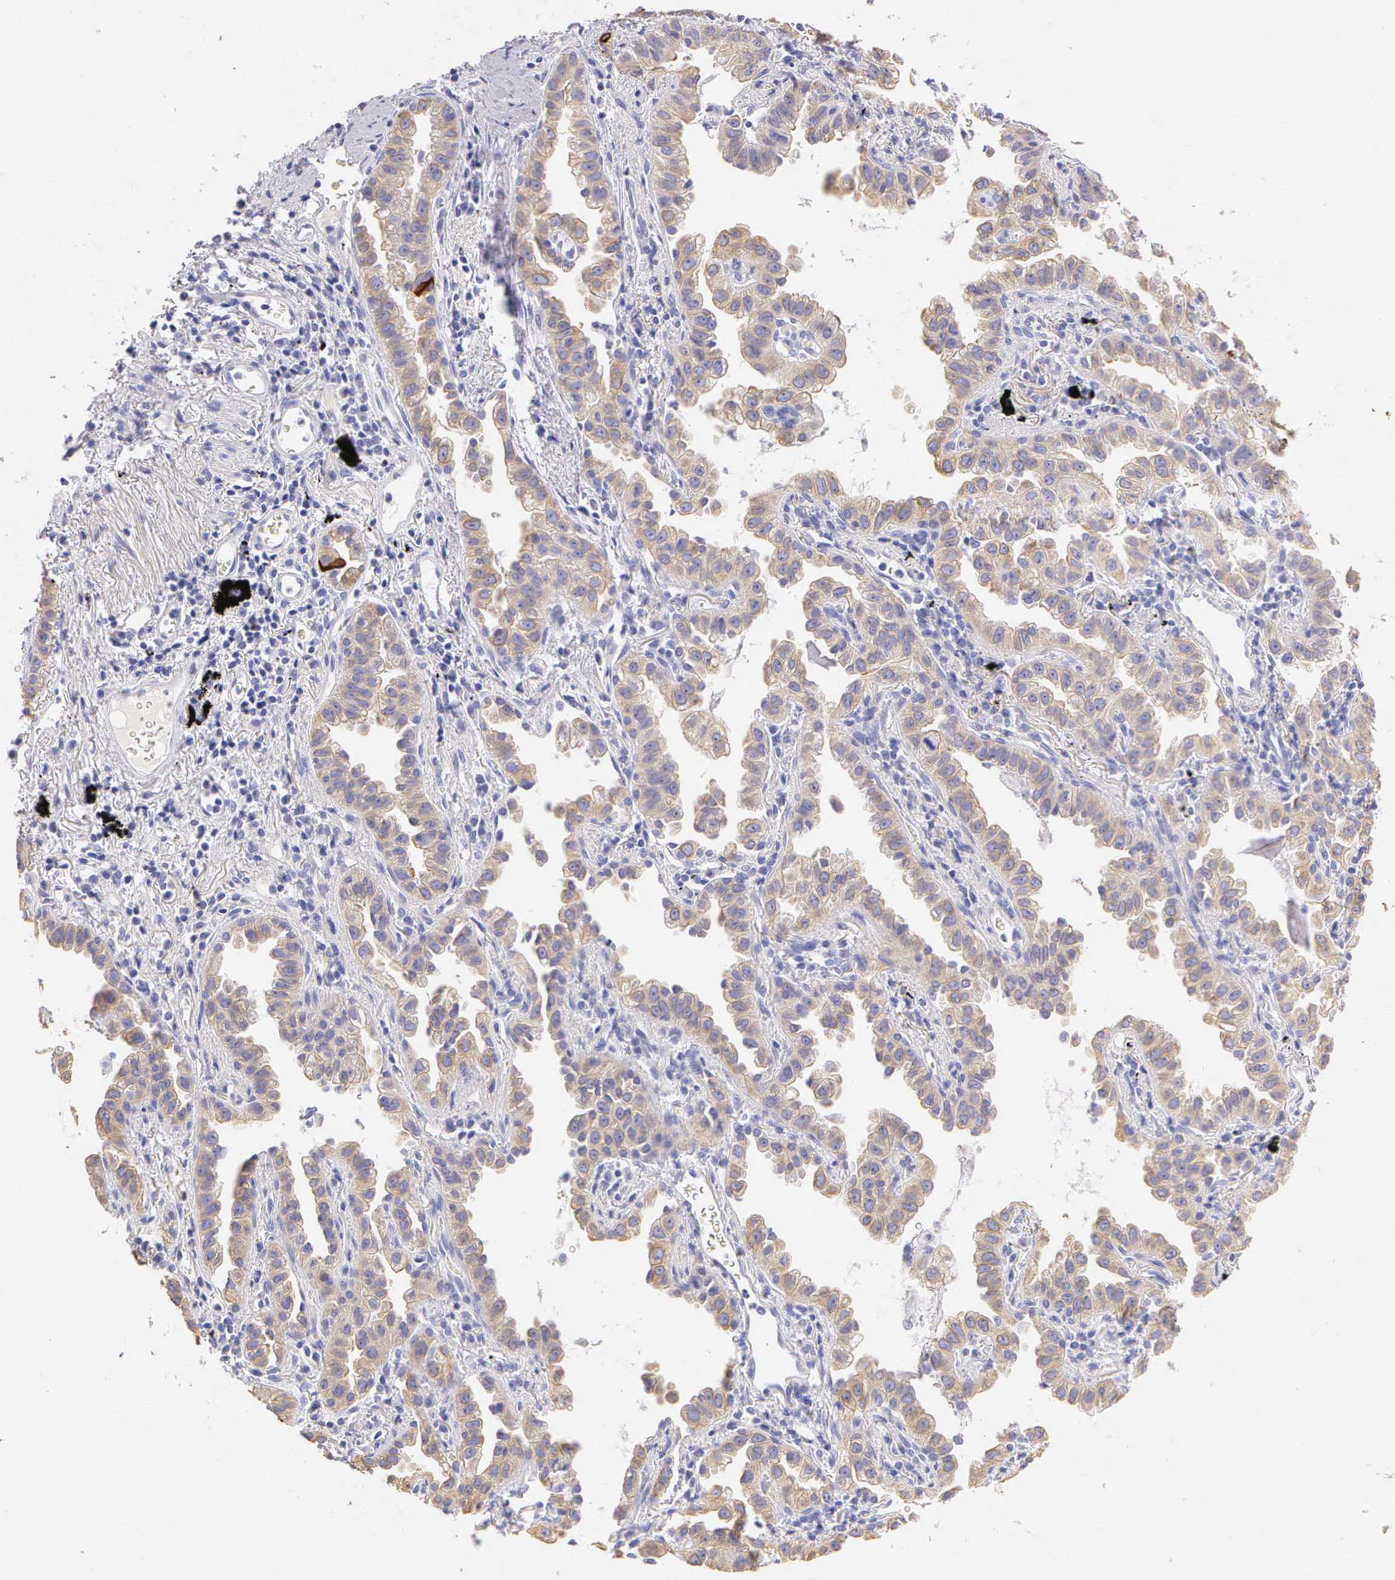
{"staining": {"intensity": "weak", "quantity": "25%-75%", "location": "cytoplasmic/membranous"}, "tissue": "lung cancer", "cell_type": "Tumor cells", "image_type": "cancer", "snomed": [{"axis": "morphology", "description": "Adenocarcinoma, NOS"}, {"axis": "topography", "description": "Lung"}], "caption": "The immunohistochemical stain labels weak cytoplasmic/membranous positivity in tumor cells of lung adenocarcinoma tissue.", "gene": "KRT17", "patient": {"sex": "female", "age": 50}}